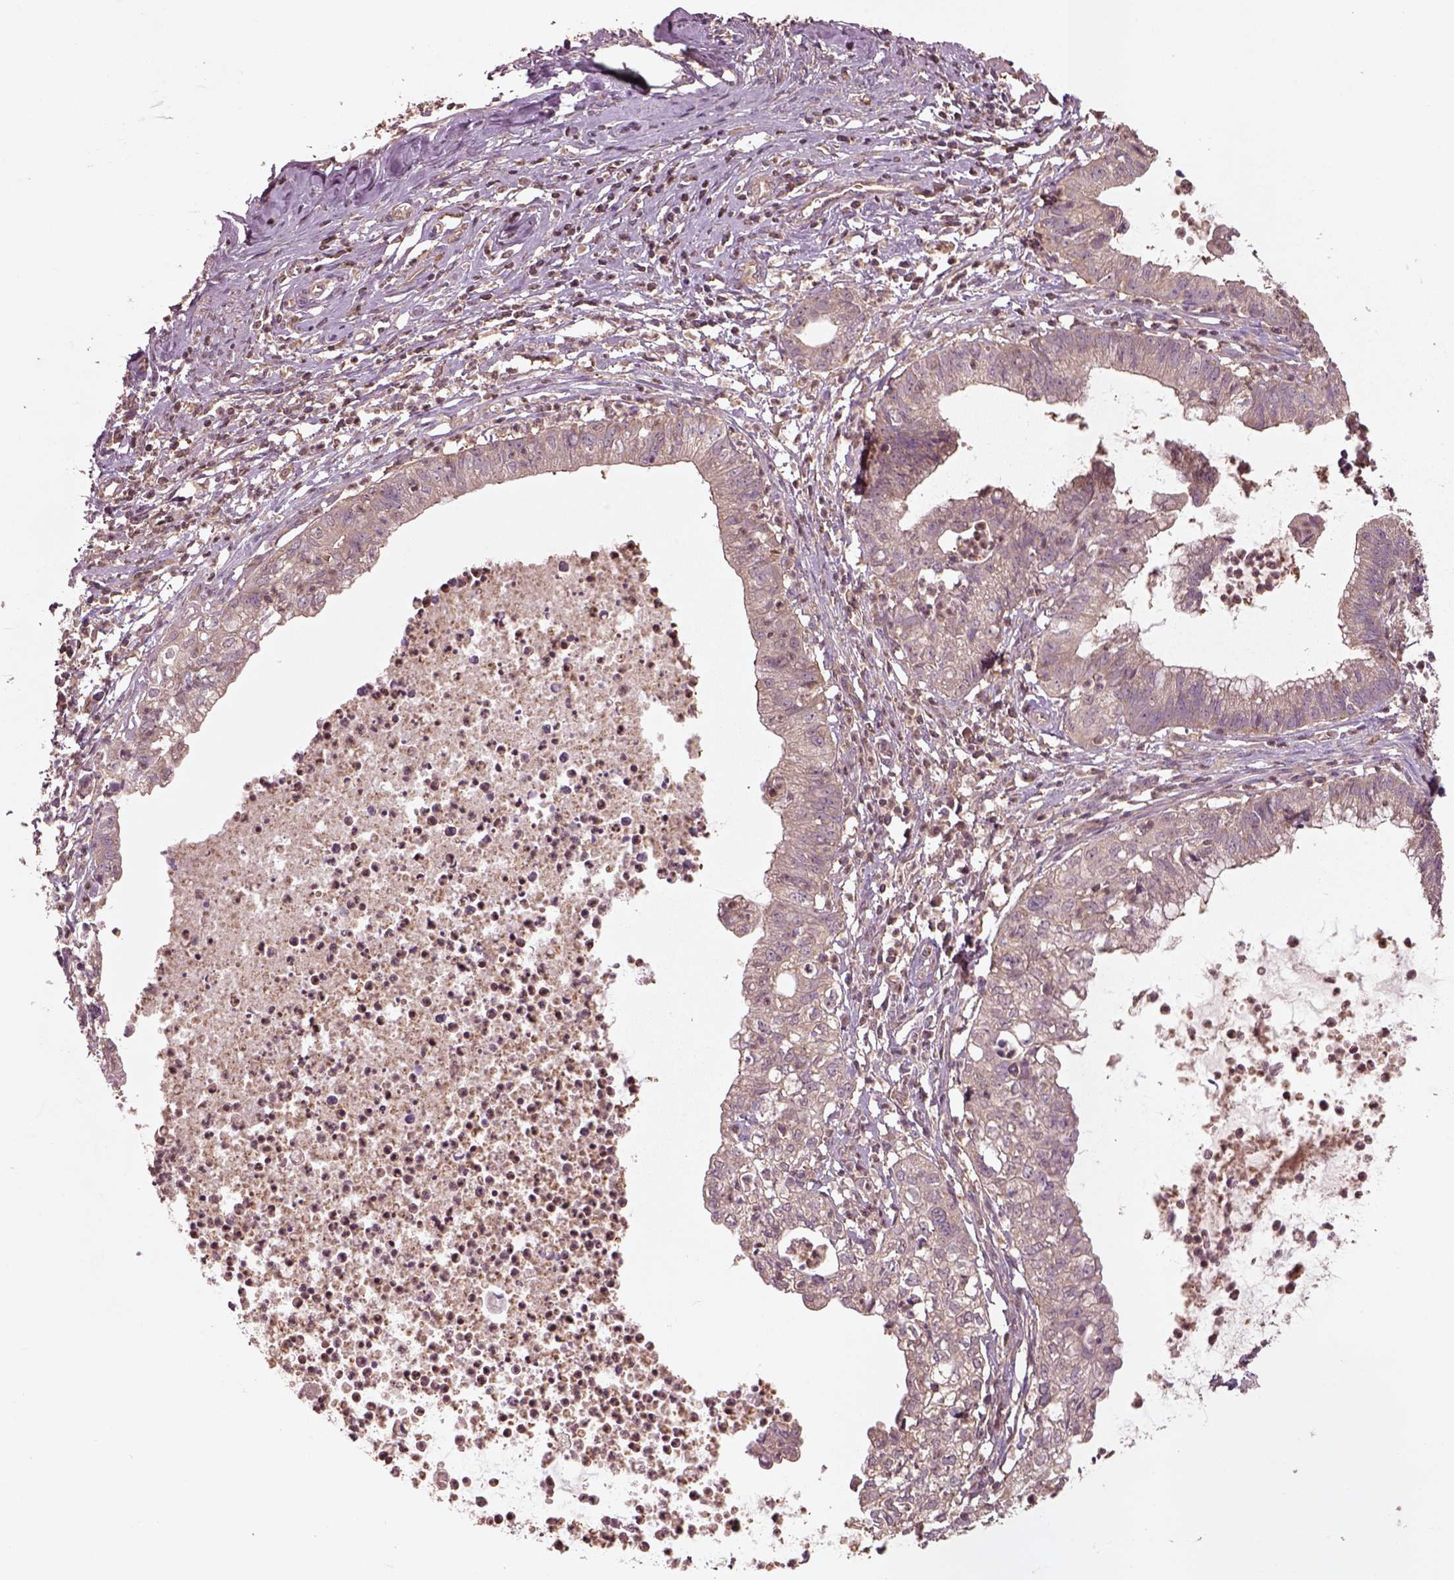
{"staining": {"intensity": "weak", "quantity": ">75%", "location": "cytoplasmic/membranous"}, "tissue": "cervical cancer", "cell_type": "Tumor cells", "image_type": "cancer", "snomed": [{"axis": "morphology", "description": "Normal tissue, NOS"}, {"axis": "morphology", "description": "Adenocarcinoma, NOS"}, {"axis": "topography", "description": "Cervix"}], "caption": "There is low levels of weak cytoplasmic/membranous expression in tumor cells of cervical cancer, as demonstrated by immunohistochemical staining (brown color).", "gene": "TRADD", "patient": {"sex": "female", "age": 38}}